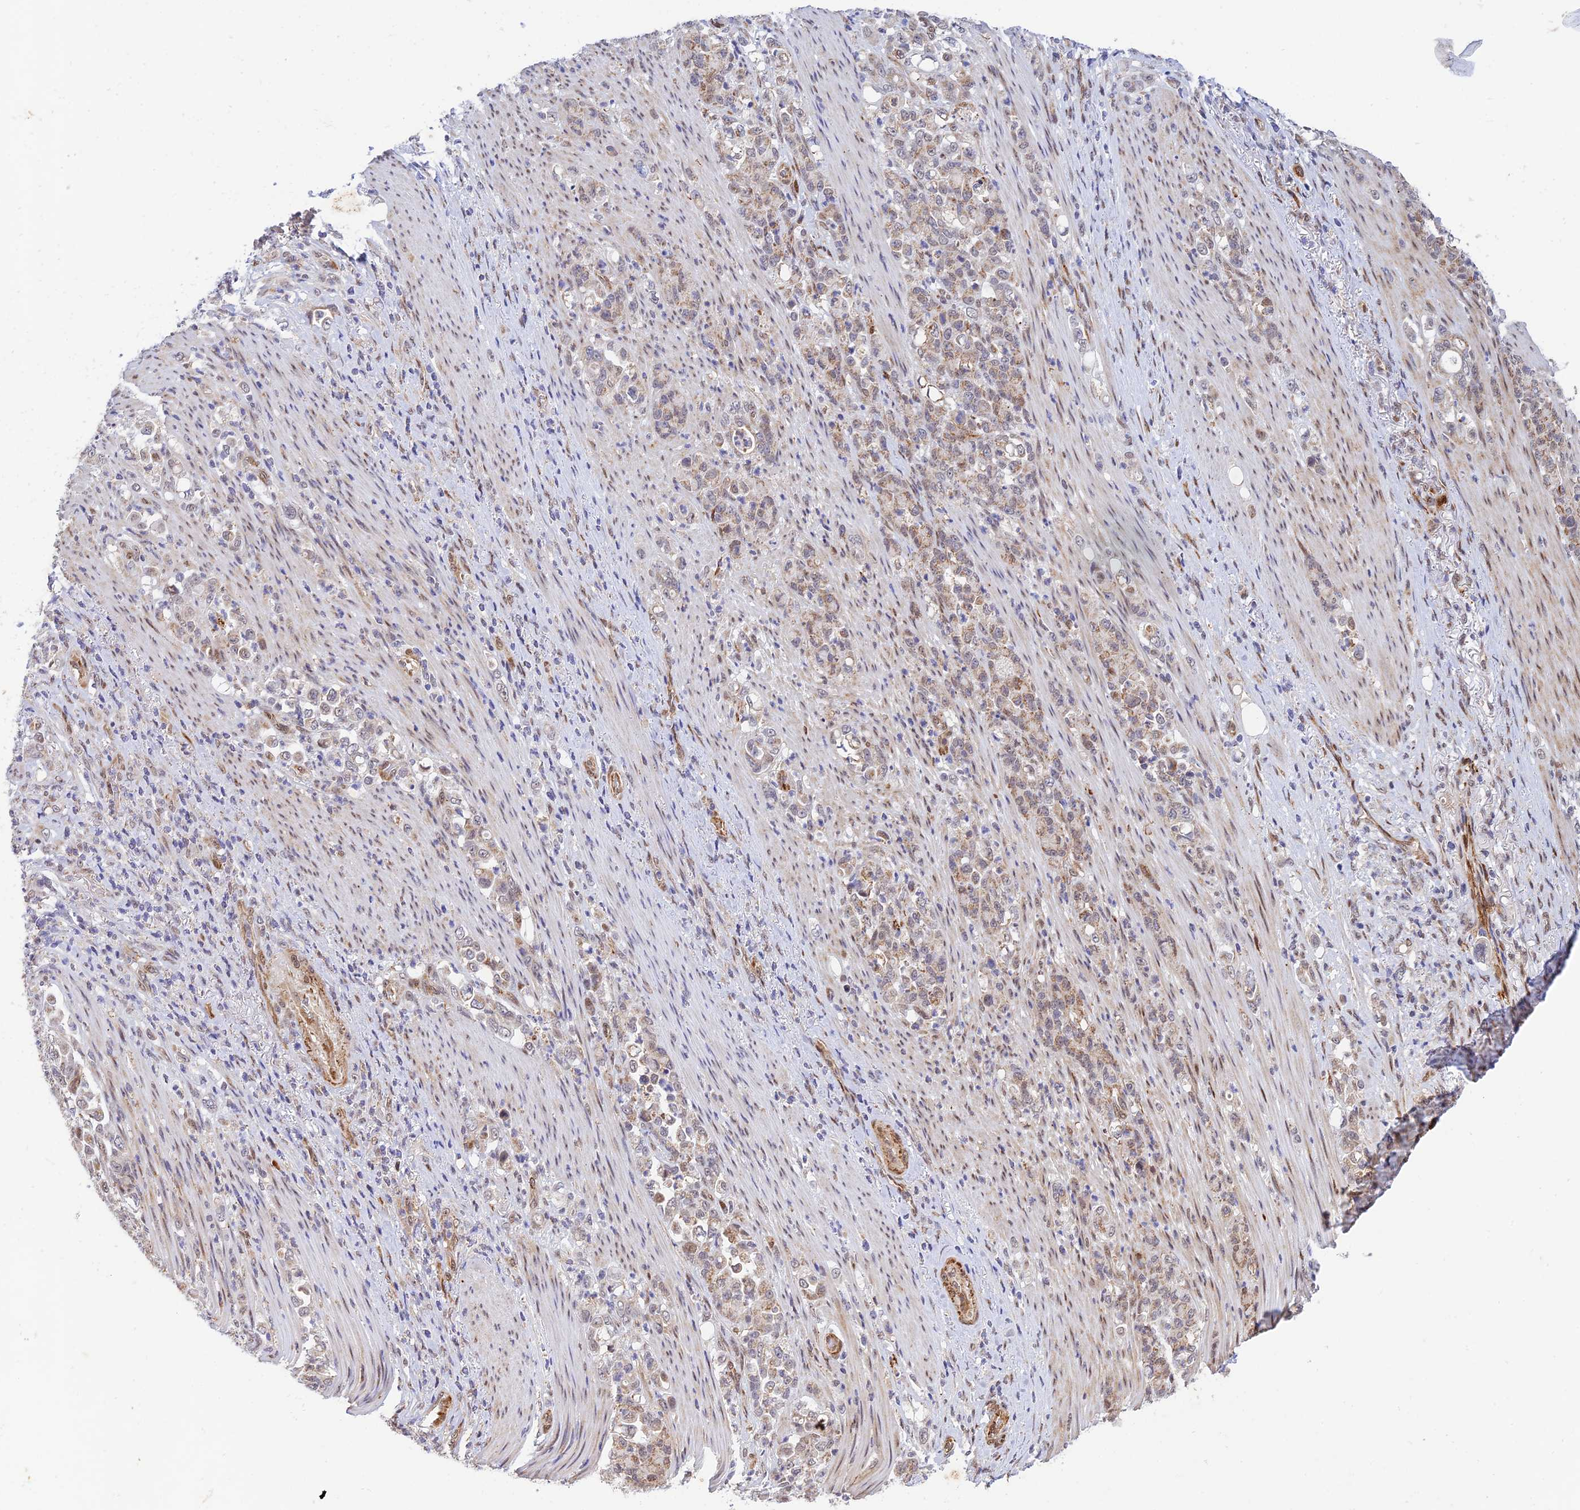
{"staining": {"intensity": "weak", "quantity": "25%-75%", "location": "cytoplasmic/membranous"}, "tissue": "stomach cancer", "cell_type": "Tumor cells", "image_type": "cancer", "snomed": [{"axis": "morphology", "description": "Normal tissue, NOS"}, {"axis": "morphology", "description": "Adenocarcinoma, NOS"}, {"axis": "topography", "description": "Stomach"}], "caption": "Stomach adenocarcinoma was stained to show a protein in brown. There is low levels of weak cytoplasmic/membranous staining in approximately 25%-75% of tumor cells.", "gene": "WDR55", "patient": {"sex": "female", "age": 79}}